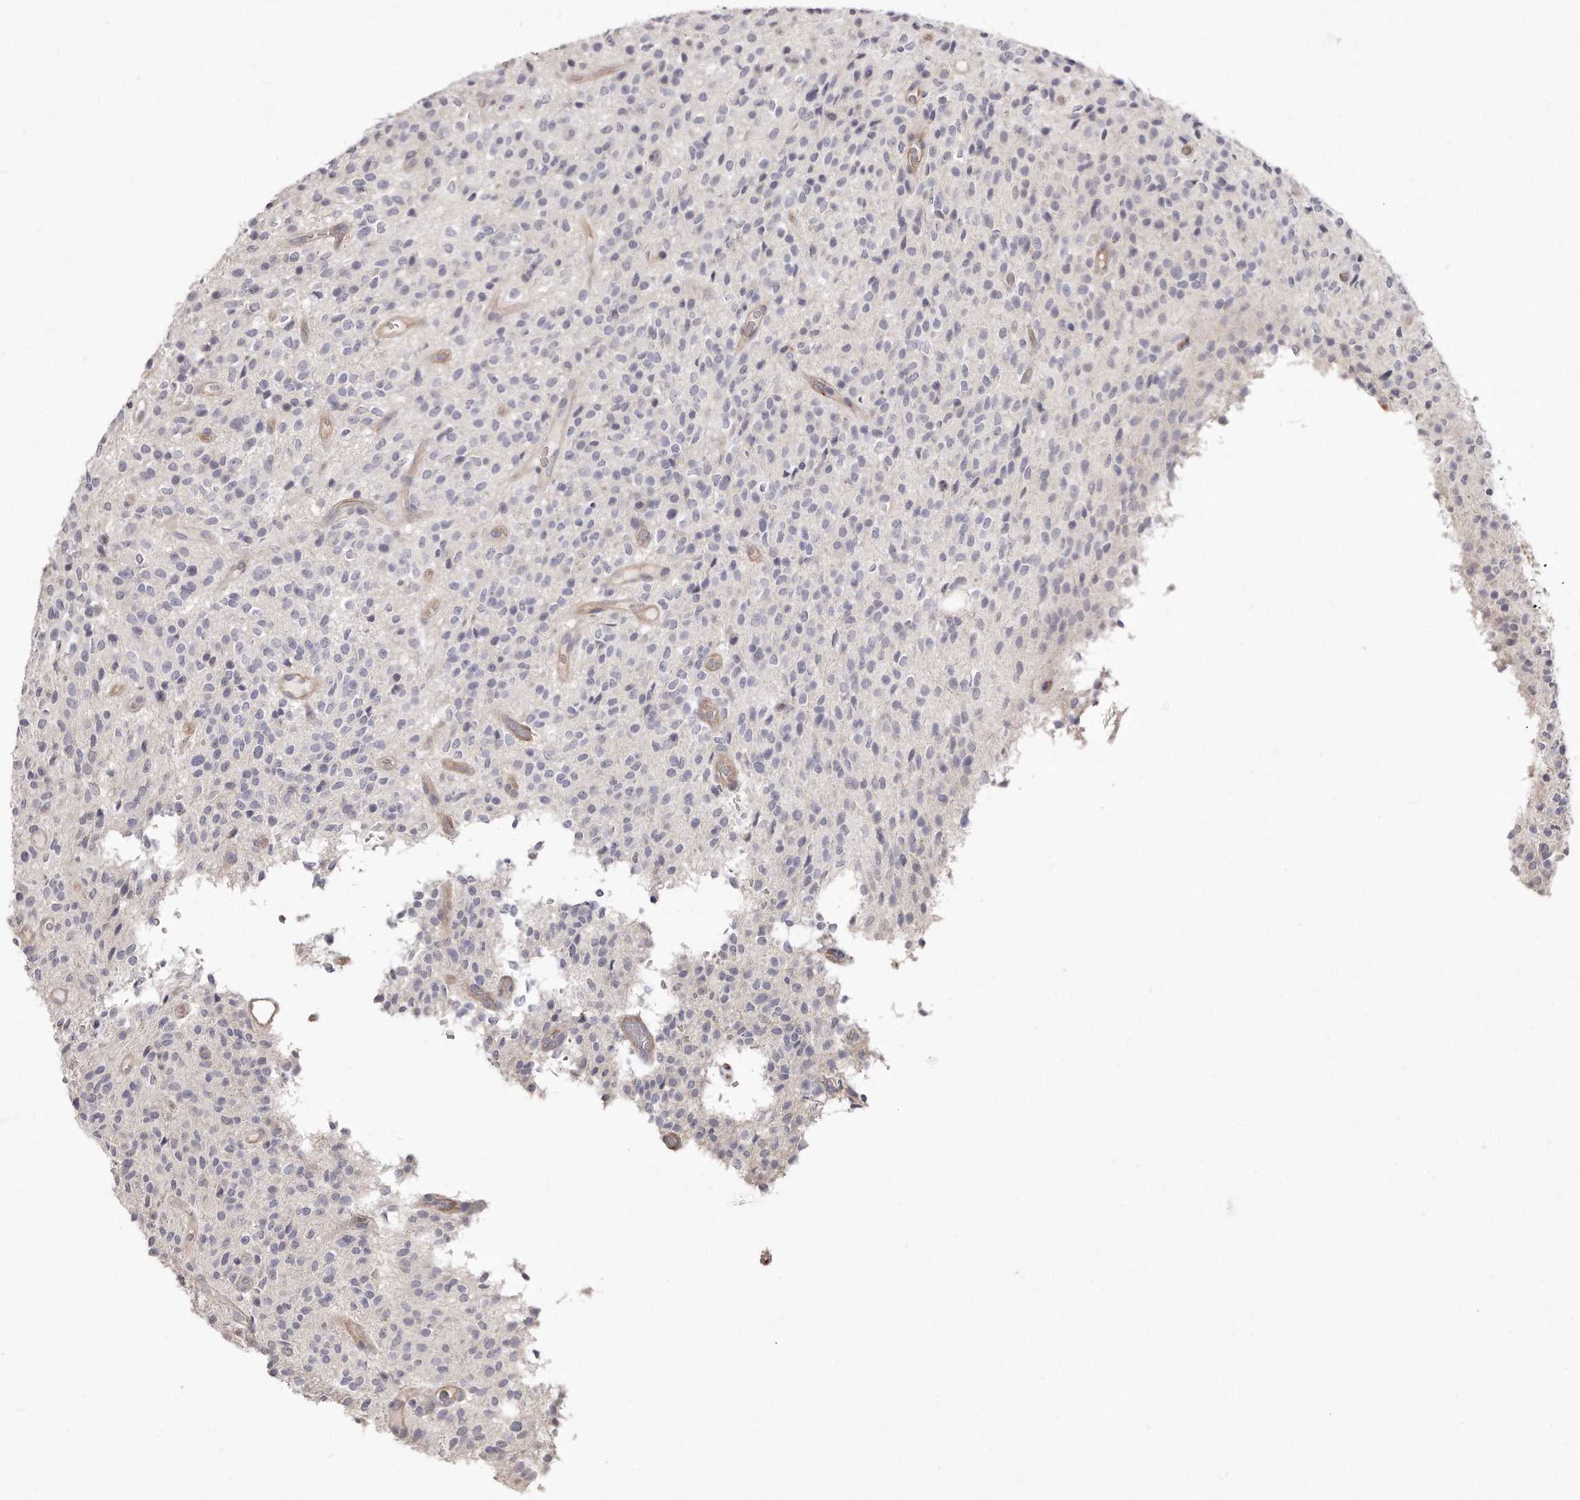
{"staining": {"intensity": "negative", "quantity": "none", "location": "none"}, "tissue": "glioma", "cell_type": "Tumor cells", "image_type": "cancer", "snomed": [{"axis": "morphology", "description": "Glioma, malignant, High grade"}, {"axis": "topography", "description": "Brain"}], "caption": "Immunohistochemistry image of neoplastic tissue: malignant glioma (high-grade) stained with DAB demonstrates no significant protein staining in tumor cells.", "gene": "TTLL4", "patient": {"sex": "male", "age": 34}}